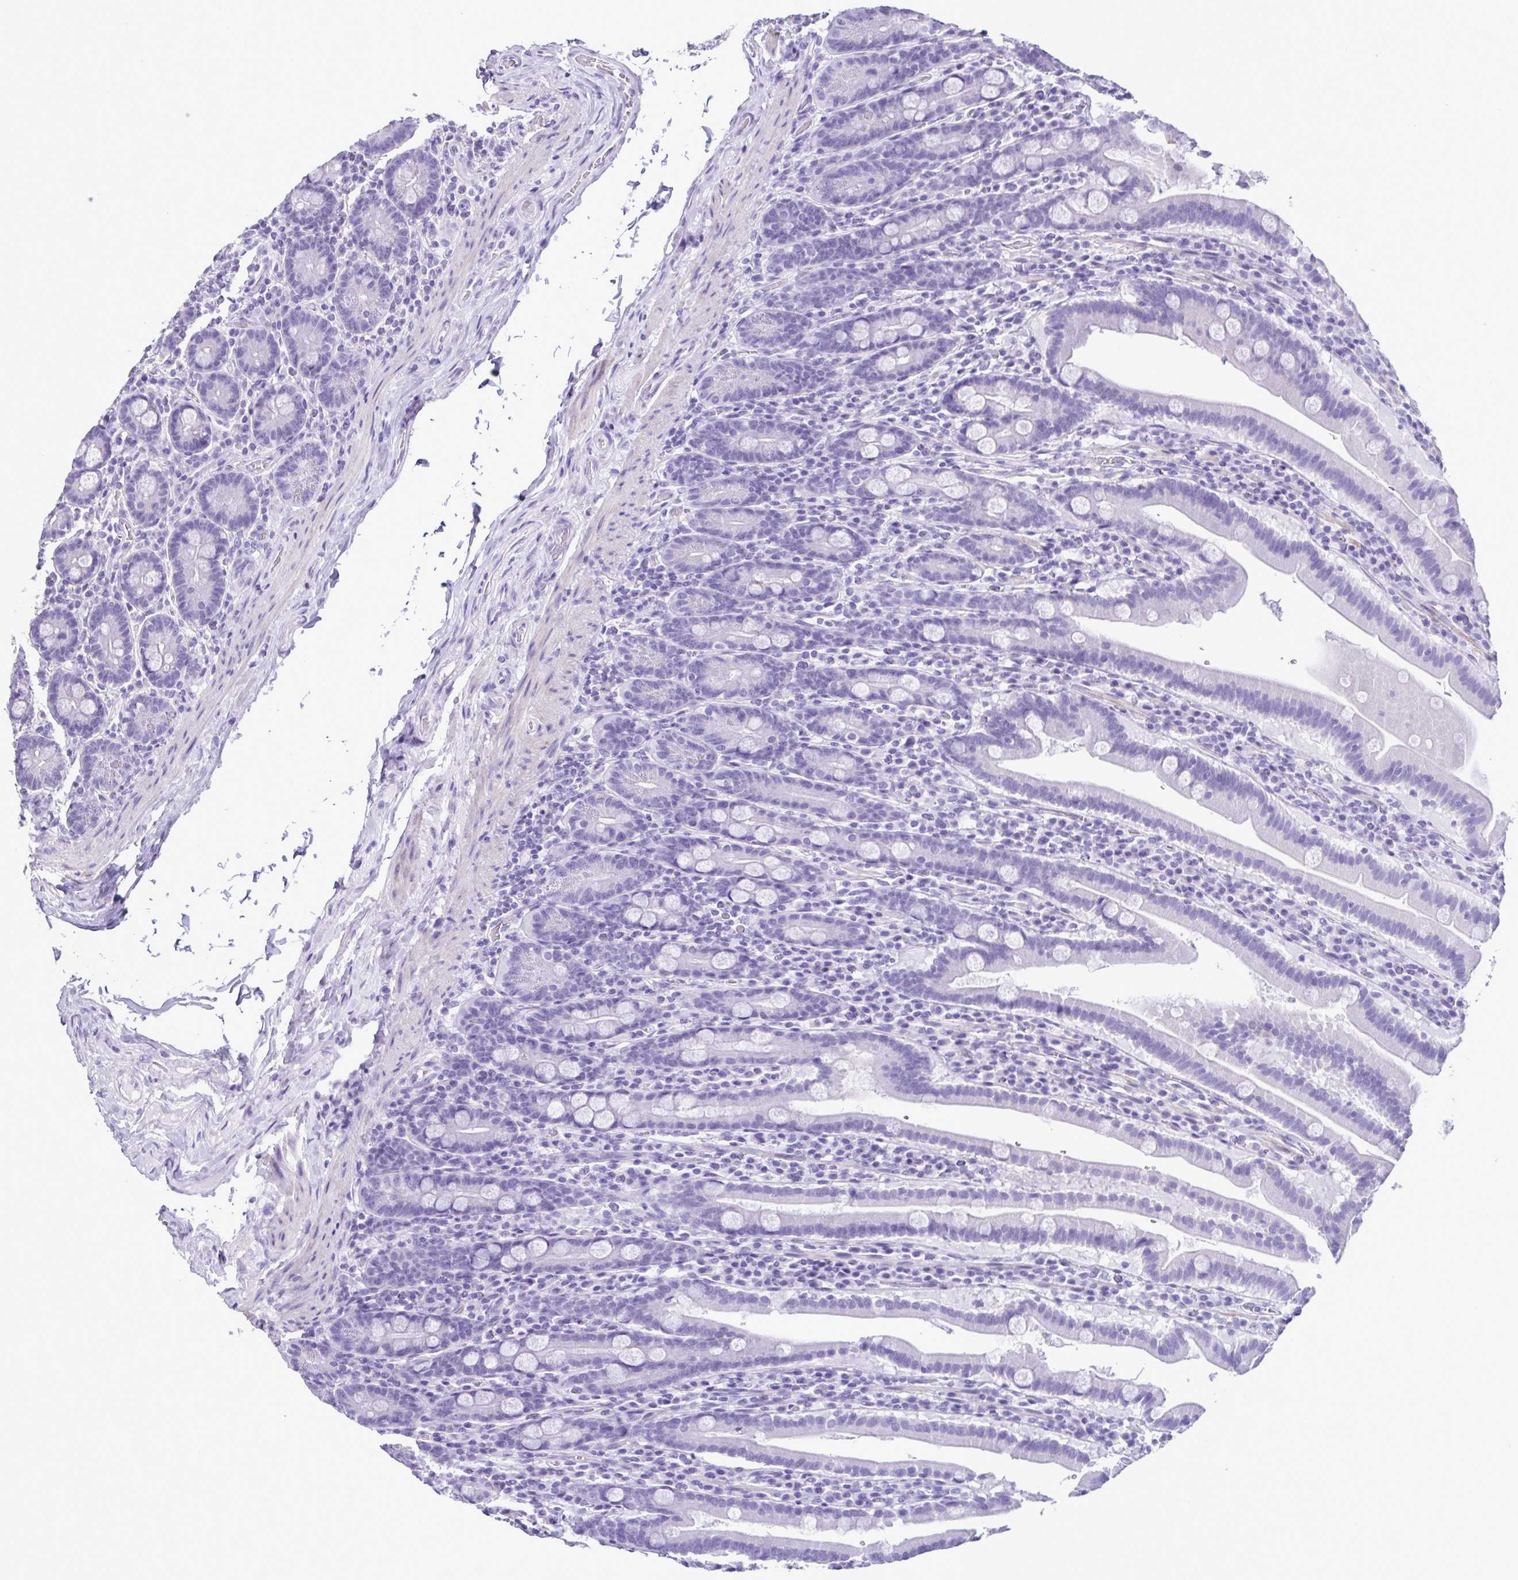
{"staining": {"intensity": "negative", "quantity": "none", "location": "none"}, "tissue": "small intestine", "cell_type": "Glandular cells", "image_type": "normal", "snomed": [{"axis": "morphology", "description": "Normal tissue, NOS"}, {"axis": "topography", "description": "Small intestine"}], "caption": "IHC of benign small intestine demonstrates no staining in glandular cells.", "gene": "CBY2", "patient": {"sex": "male", "age": 26}}